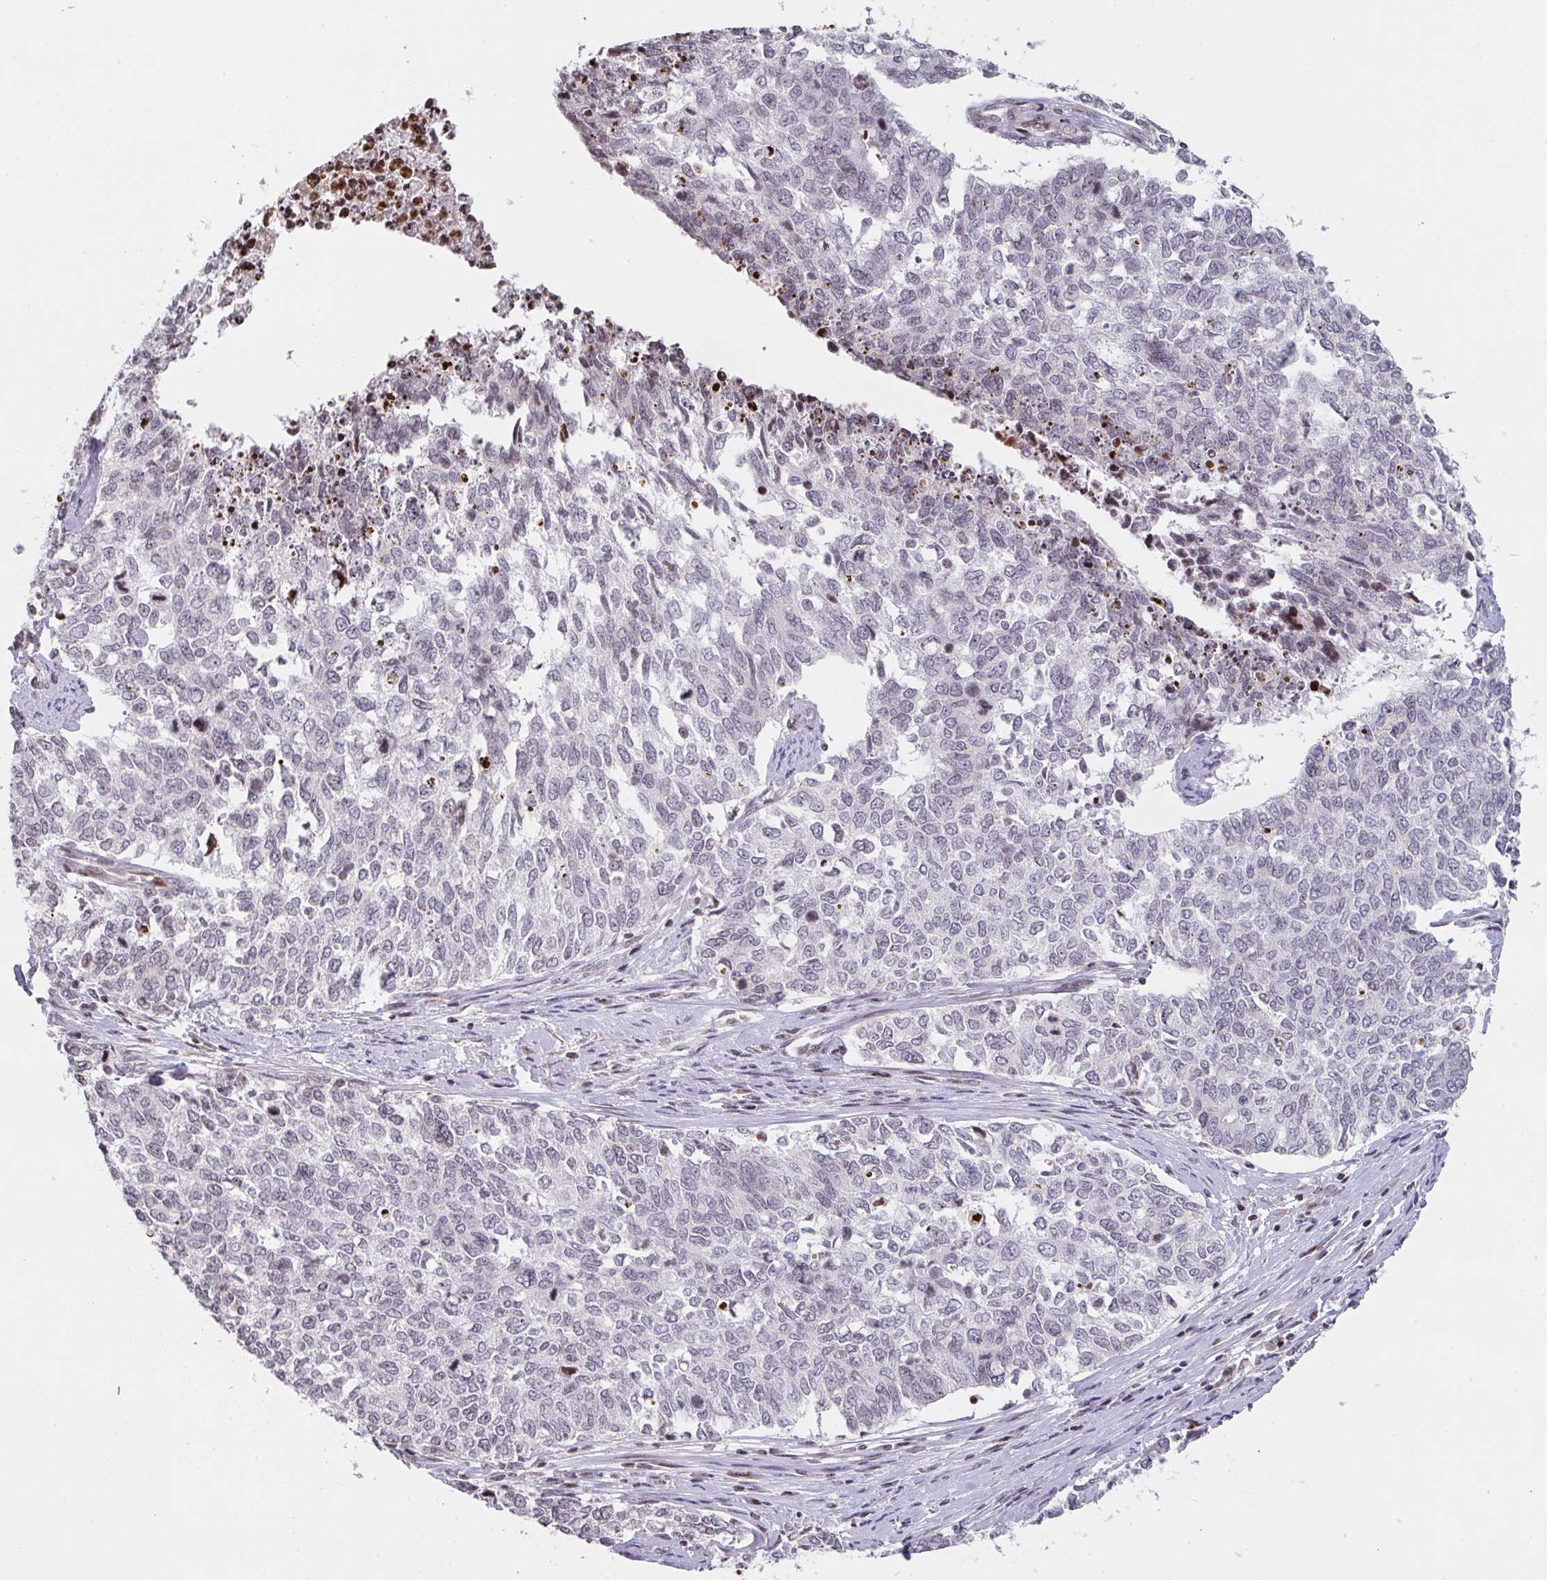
{"staining": {"intensity": "negative", "quantity": "none", "location": "none"}, "tissue": "cervical cancer", "cell_type": "Tumor cells", "image_type": "cancer", "snomed": [{"axis": "morphology", "description": "Adenocarcinoma, NOS"}, {"axis": "topography", "description": "Cervix"}], "caption": "This is an IHC image of human cervical adenocarcinoma. There is no positivity in tumor cells.", "gene": "PCDHB8", "patient": {"sex": "female", "age": 63}}